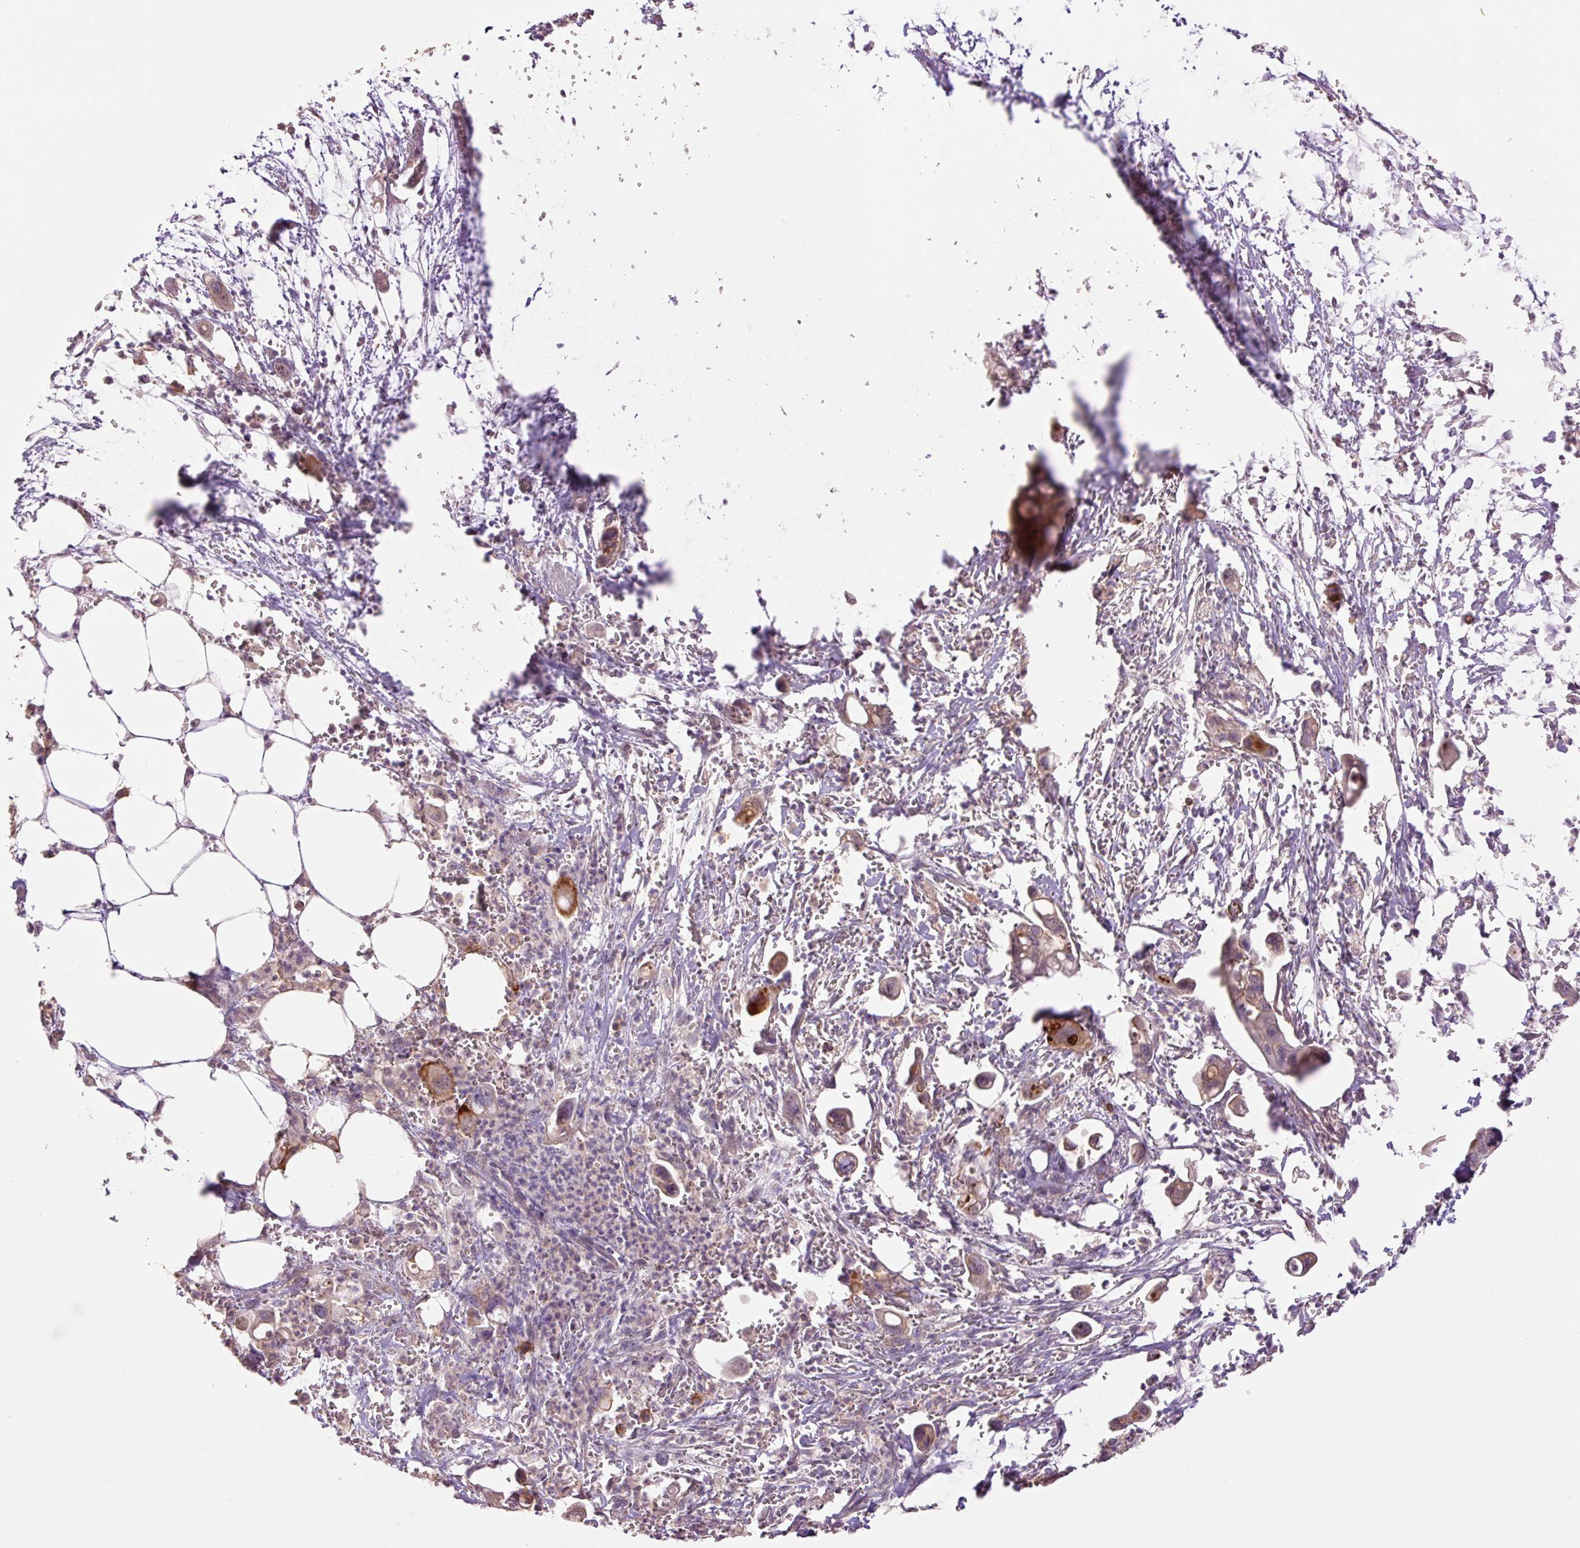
{"staining": {"intensity": "moderate", "quantity": "<25%", "location": "cytoplasmic/membranous"}, "tissue": "pancreatic cancer", "cell_type": "Tumor cells", "image_type": "cancer", "snomed": [{"axis": "morphology", "description": "Adenocarcinoma, NOS"}, {"axis": "topography", "description": "Pancreas"}], "caption": "Immunohistochemistry (DAB) staining of pancreatic cancer (adenocarcinoma) displays moderate cytoplasmic/membranous protein expression in approximately <25% of tumor cells. (brown staining indicates protein expression, while blue staining denotes nuclei).", "gene": "SLC1A4", "patient": {"sex": "male", "age": 61}}